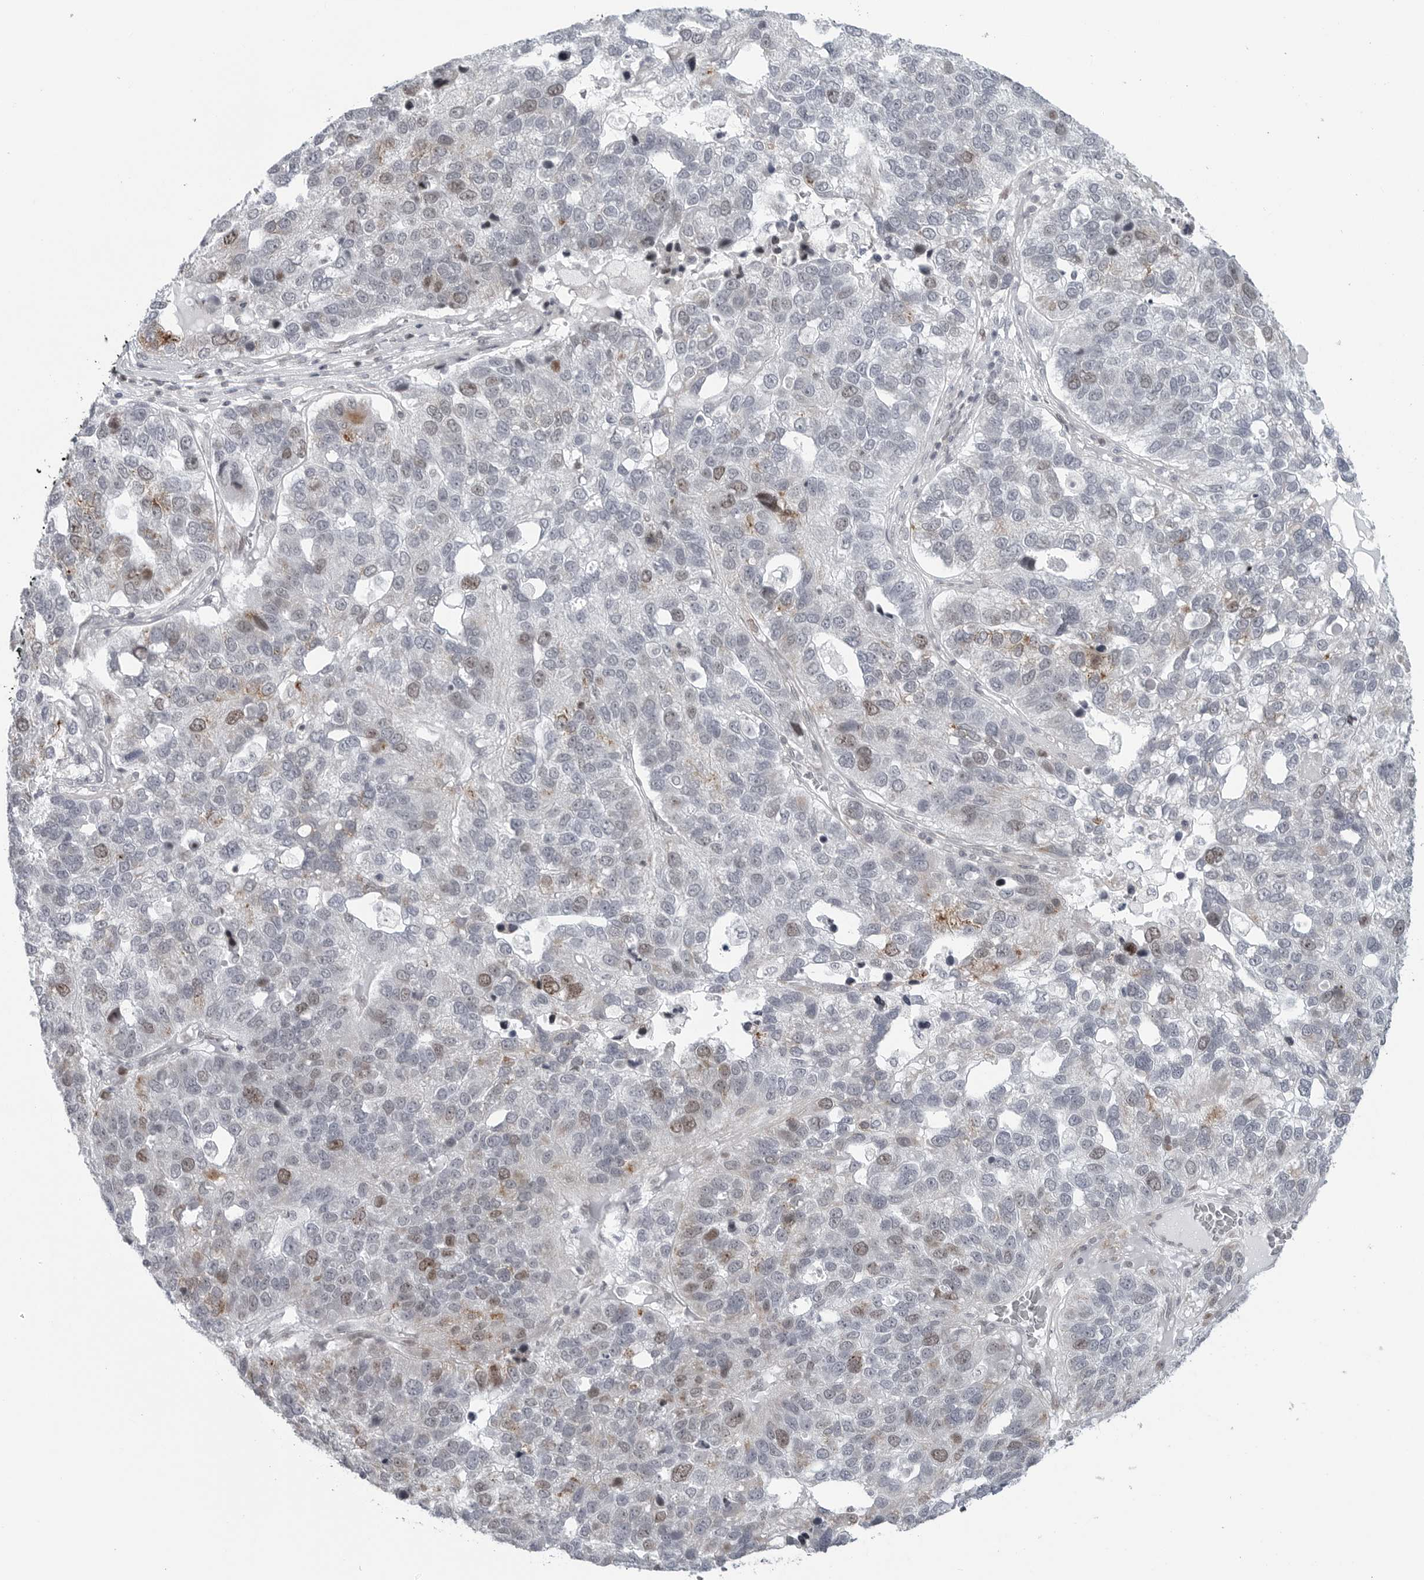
{"staining": {"intensity": "moderate", "quantity": "<25%", "location": "nuclear"}, "tissue": "pancreatic cancer", "cell_type": "Tumor cells", "image_type": "cancer", "snomed": [{"axis": "morphology", "description": "Adenocarcinoma, NOS"}, {"axis": "topography", "description": "Pancreas"}], "caption": "Adenocarcinoma (pancreatic) stained with a protein marker shows moderate staining in tumor cells.", "gene": "FAM135B", "patient": {"sex": "female", "age": 61}}